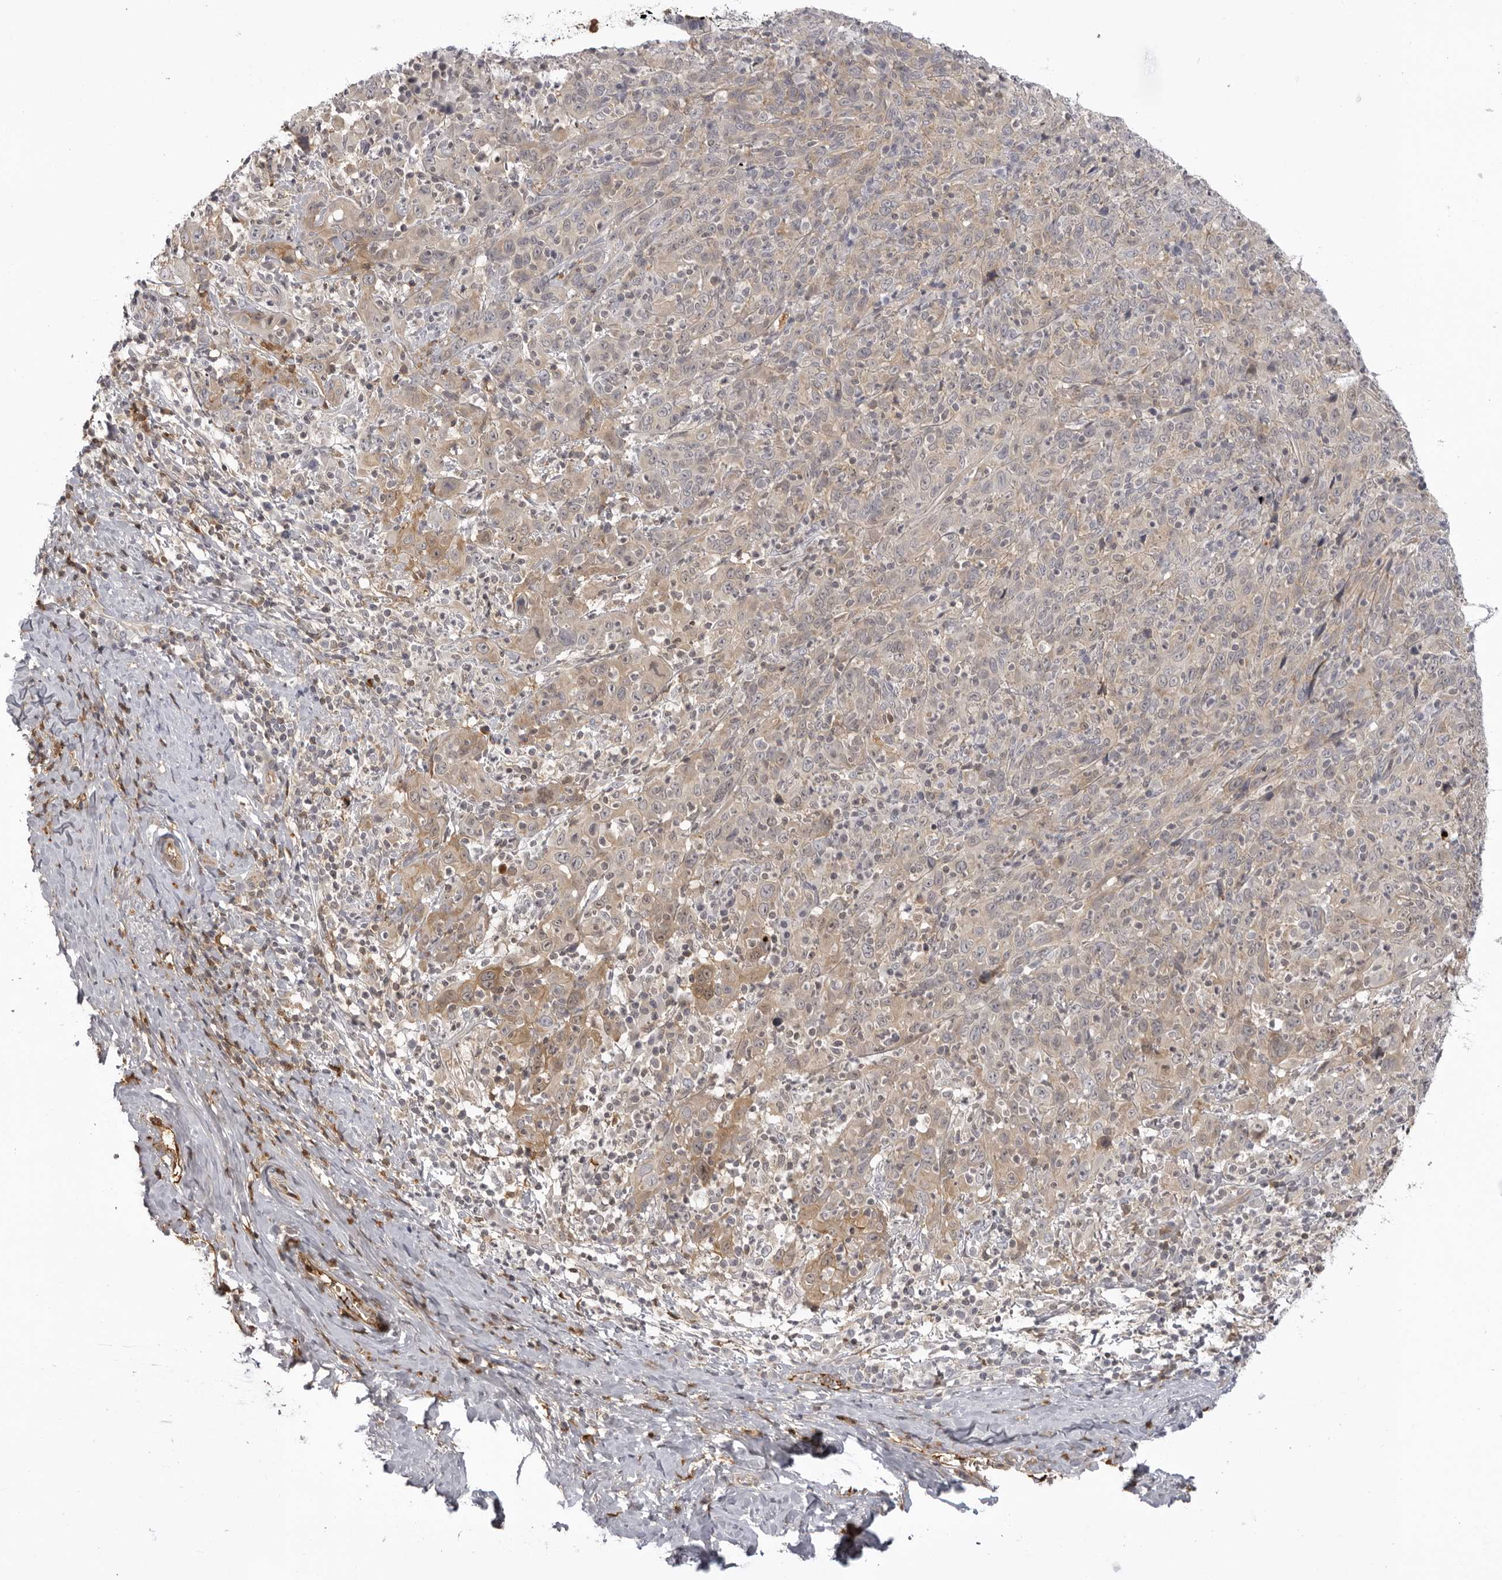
{"staining": {"intensity": "weak", "quantity": "<25%", "location": "cytoplasmic/membranous"}, "tissue": "cervical cancer", "cell_type": "Tumor cells", "image_type": "cancer", "snomed": [{"axis": "morphology", "description": "Squamous cell carcinoma, NOS"}, {"axis": "topography", "description": "Cervix"}], "caption": "Tumor cells show no significant expression in squamous cell carcinoma (cervical).", "gene": "PLEKHF2", "patient": {"sex": "female", "age": 46}}